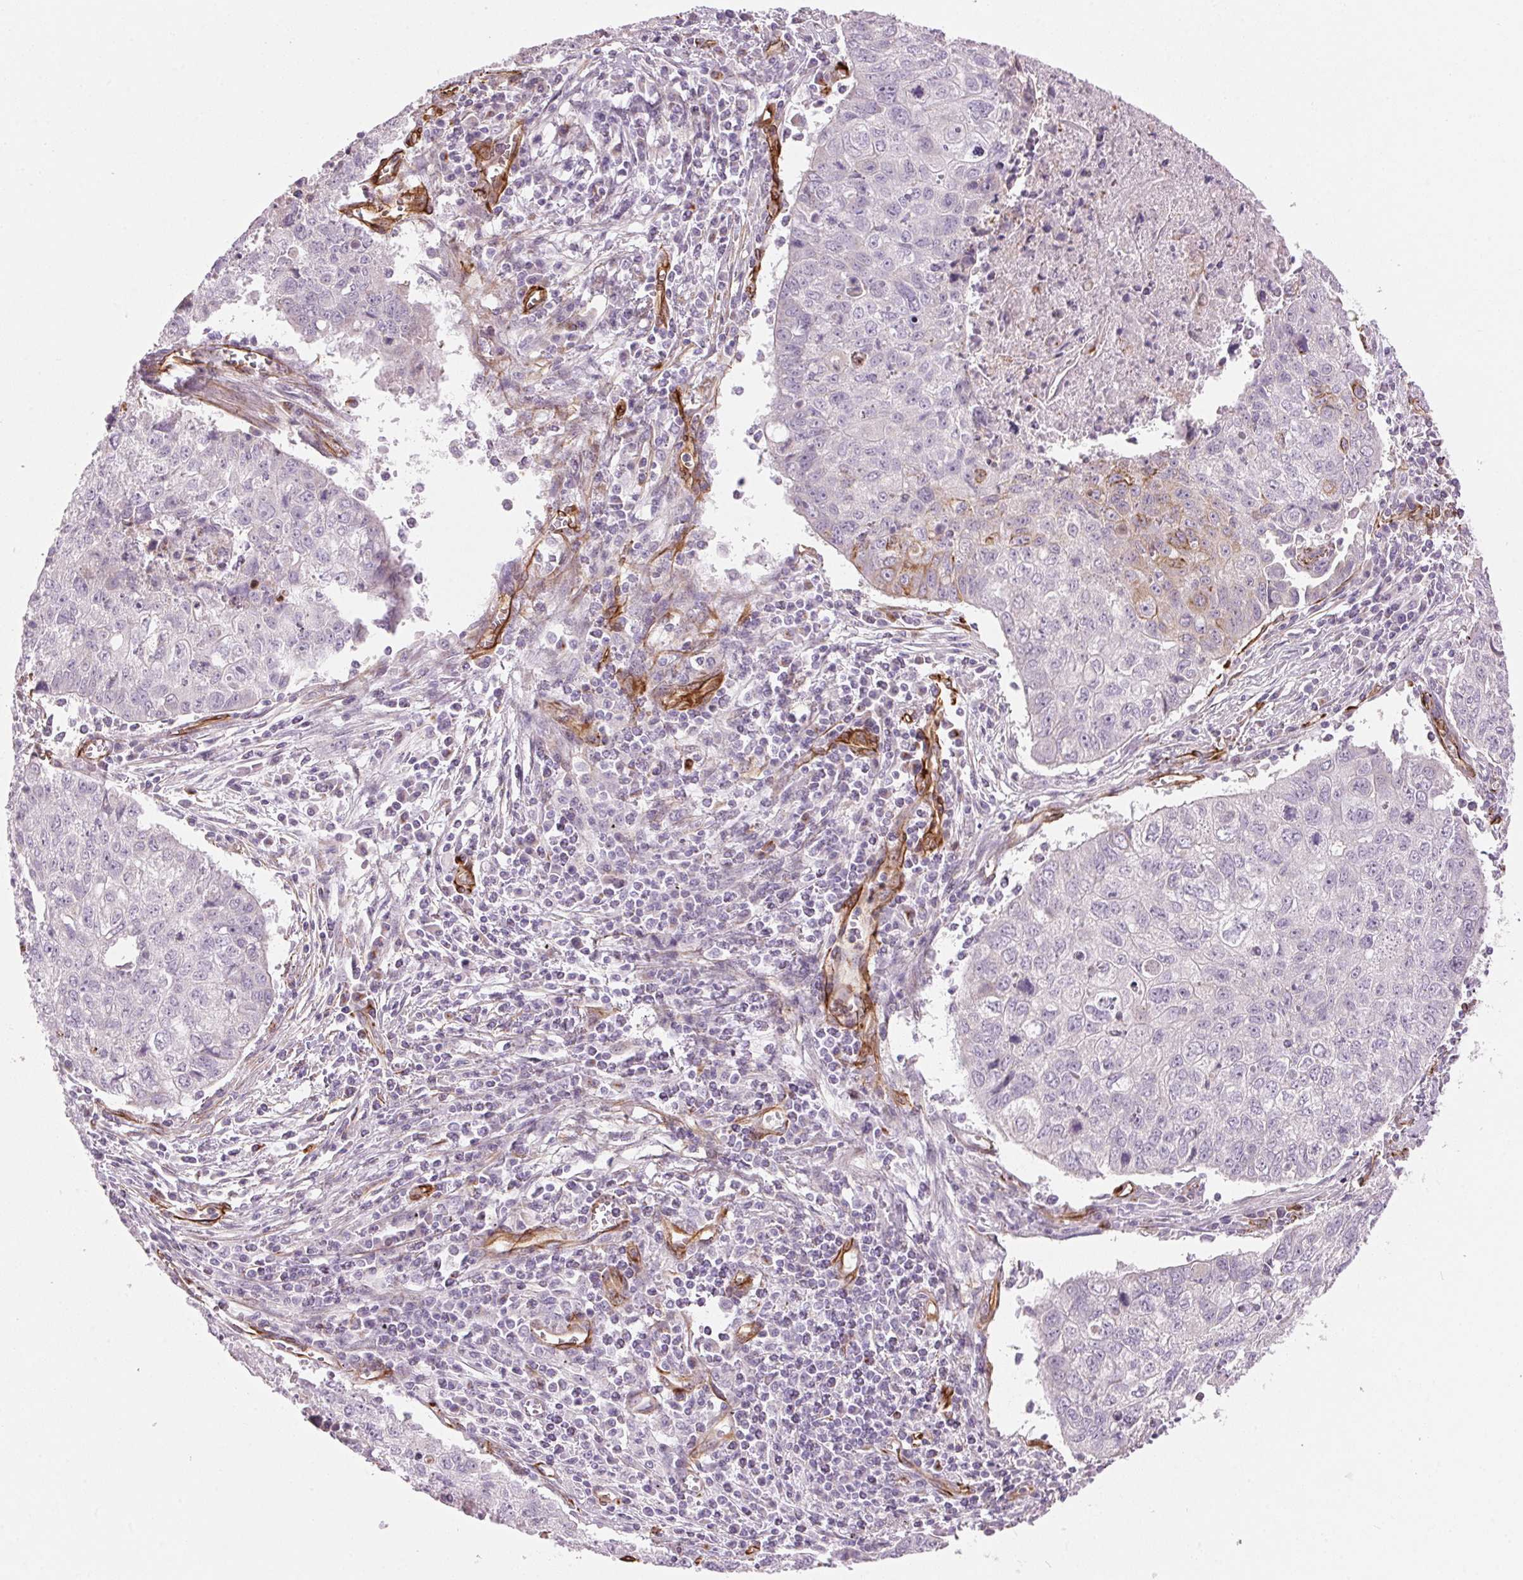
{"staining": {"intensity": "negative", "quantity": "none", "location": "none"}, "tissue": "lung cancer", "cell_type": "Tumor cells", "image_type": "cancer", "snomed": [{"axis": "morphology", "description": "Normal morphology"}, {"axis": "morphology", "description": "Aneuploidy"}, {"axis": "morphology", "description": "Squamous cell carcinoma, NOS"}, {"axis": "topography", "description": "Lymph node"}, {"axis": "topography", "description": "Lung"}], "caption": "A high-resolution micrograph shows immunohistochemistry (IHC) staining of aneuploidy (lung), which exhibits no significant staining in tumor cells.", "gene": "CLPS", "patient": {"sex": "female", "age": 76}}